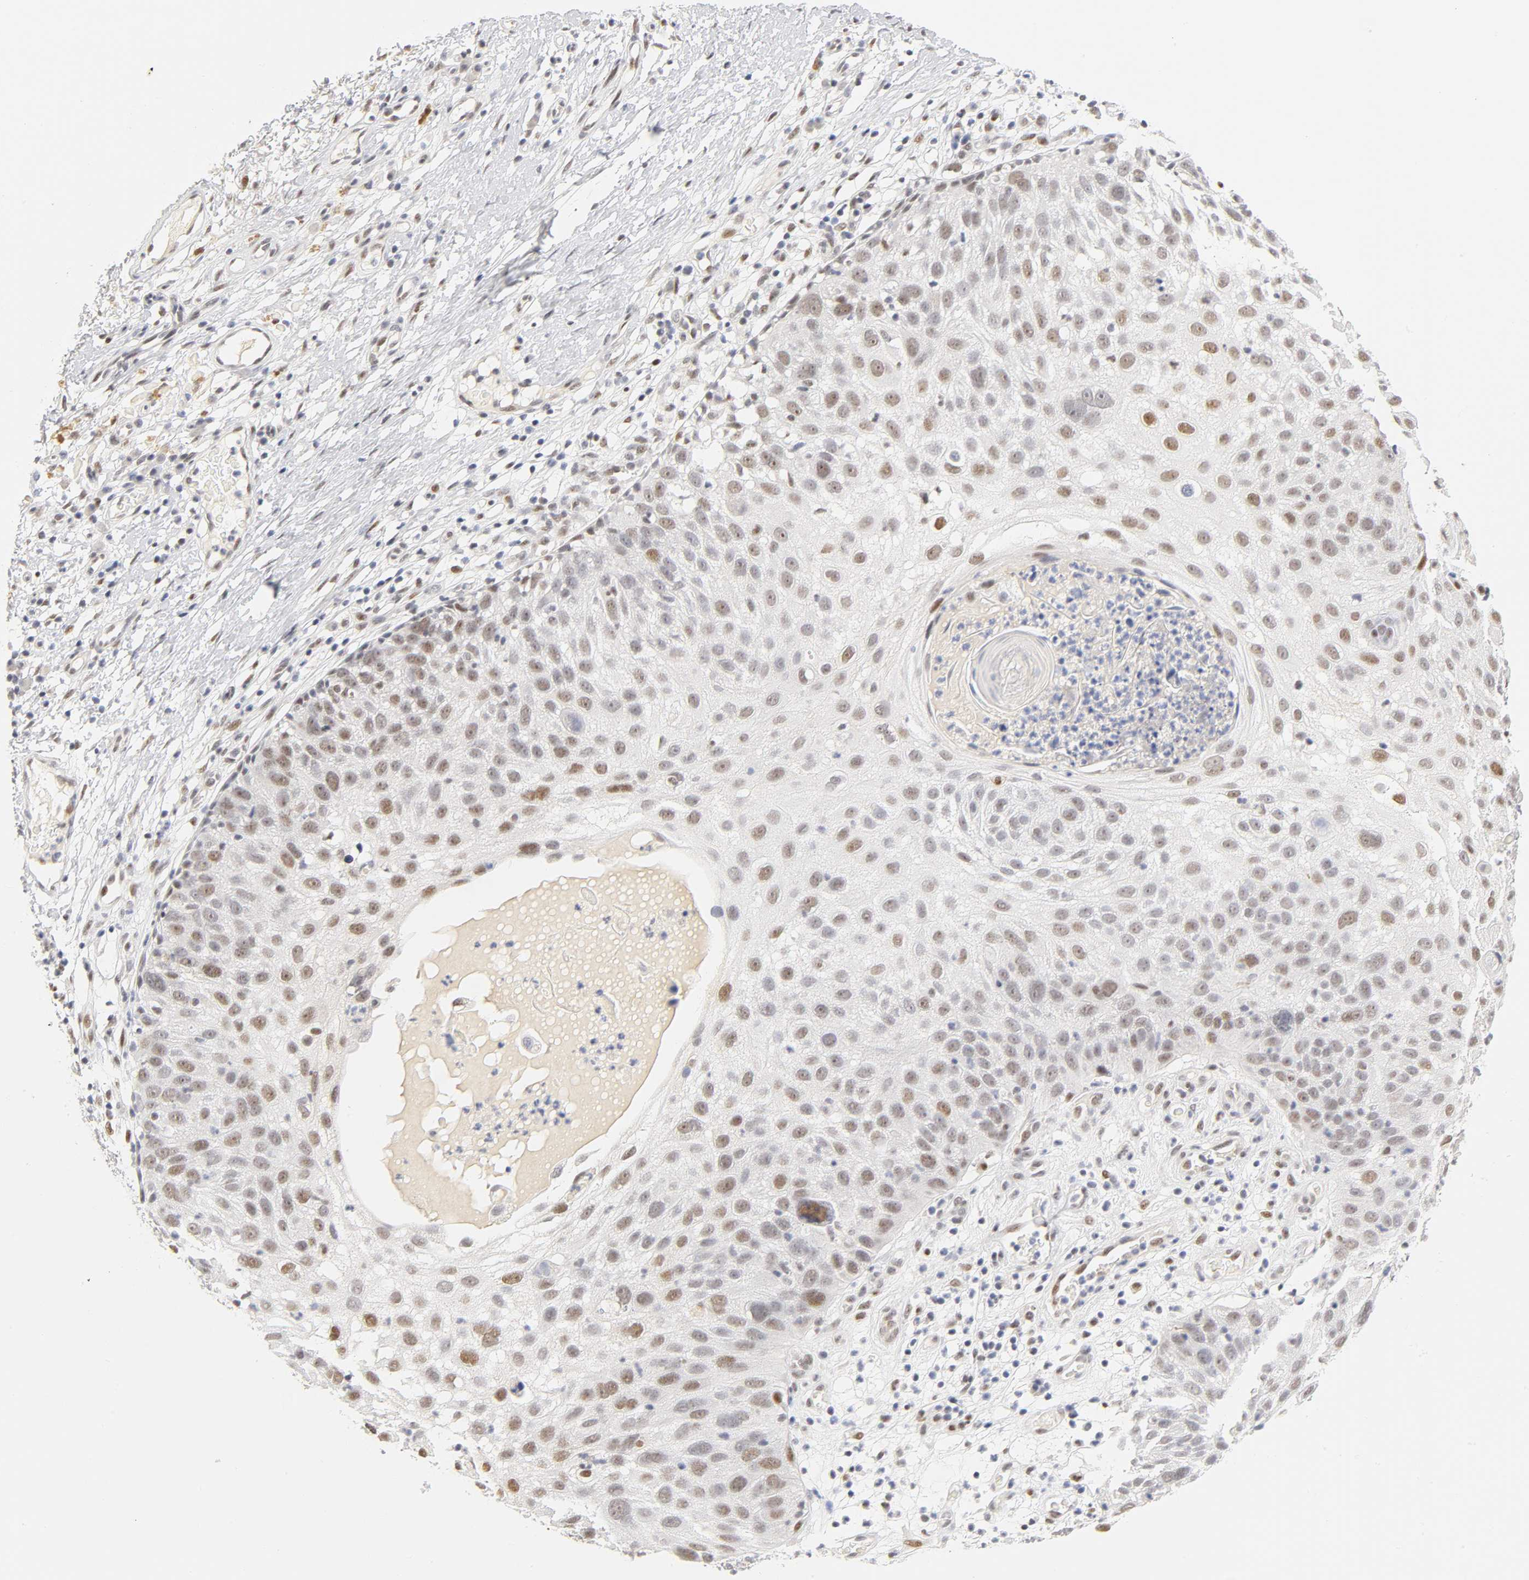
{"staining": {"intensity": "moderate", "quantity": "25%-75%", "location": "nuclear"}, "tissue": "skin cancer", "cell_type": "Tumor cells", "image_type": "cancer", "snomed": [{"axis": "morphology", "description": "Squamous cell carcinoma, NOS"}, {"axis": "topography", "description": "Skin"}], "caption": "This micrograph displays IHC staining of squamous cell carcinoma (skin), with medium moderate nuclear positivity in approximately 25%-75% of tumor cells.", "gene": "MNAT1", "patient": {"sex": "male", "age": 87}}